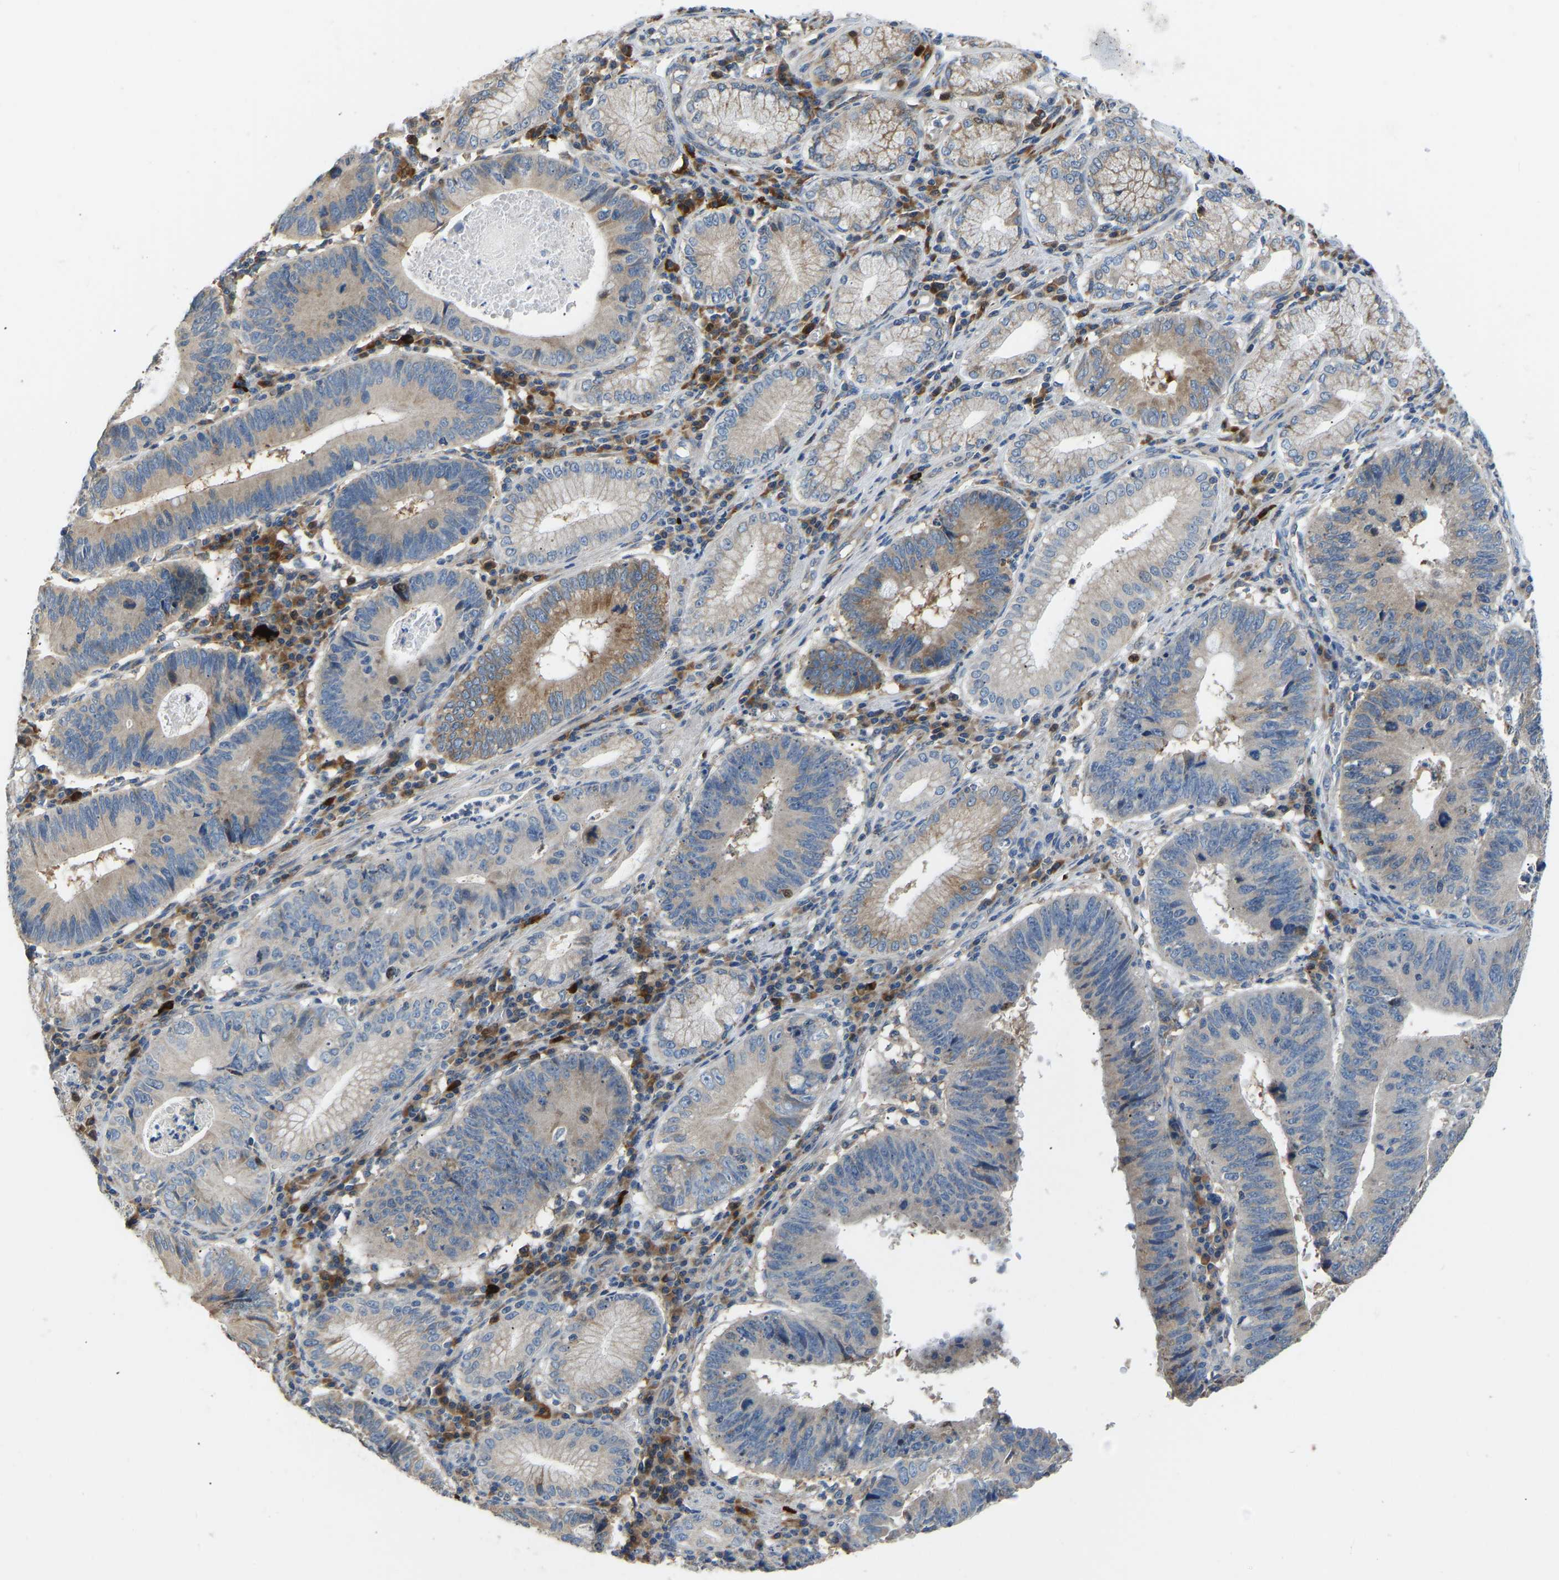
{"staining": {"intensity": "moderate", "quantity": "25%-75%", "location": "cytoplasmic/membranous"}, "tissue": "stomach cancer", "cell_type": "Tumor cells", "image_type": "cancer", "snomed": [{"axis": "morphology", "description": "Adenocarcinoma, NOS"}, {"axis": "topography", "description": "Stomach"}], "caption": "Immunohistochemical staining of human stomach adenocarcinoma demonstrates medium levels of moderate cytoplasmic/membranous protein positivity in approximately 25%-75% of tumor cells.", "gene": "RBP1", "patient": {"sex": "male", "age": 59}}